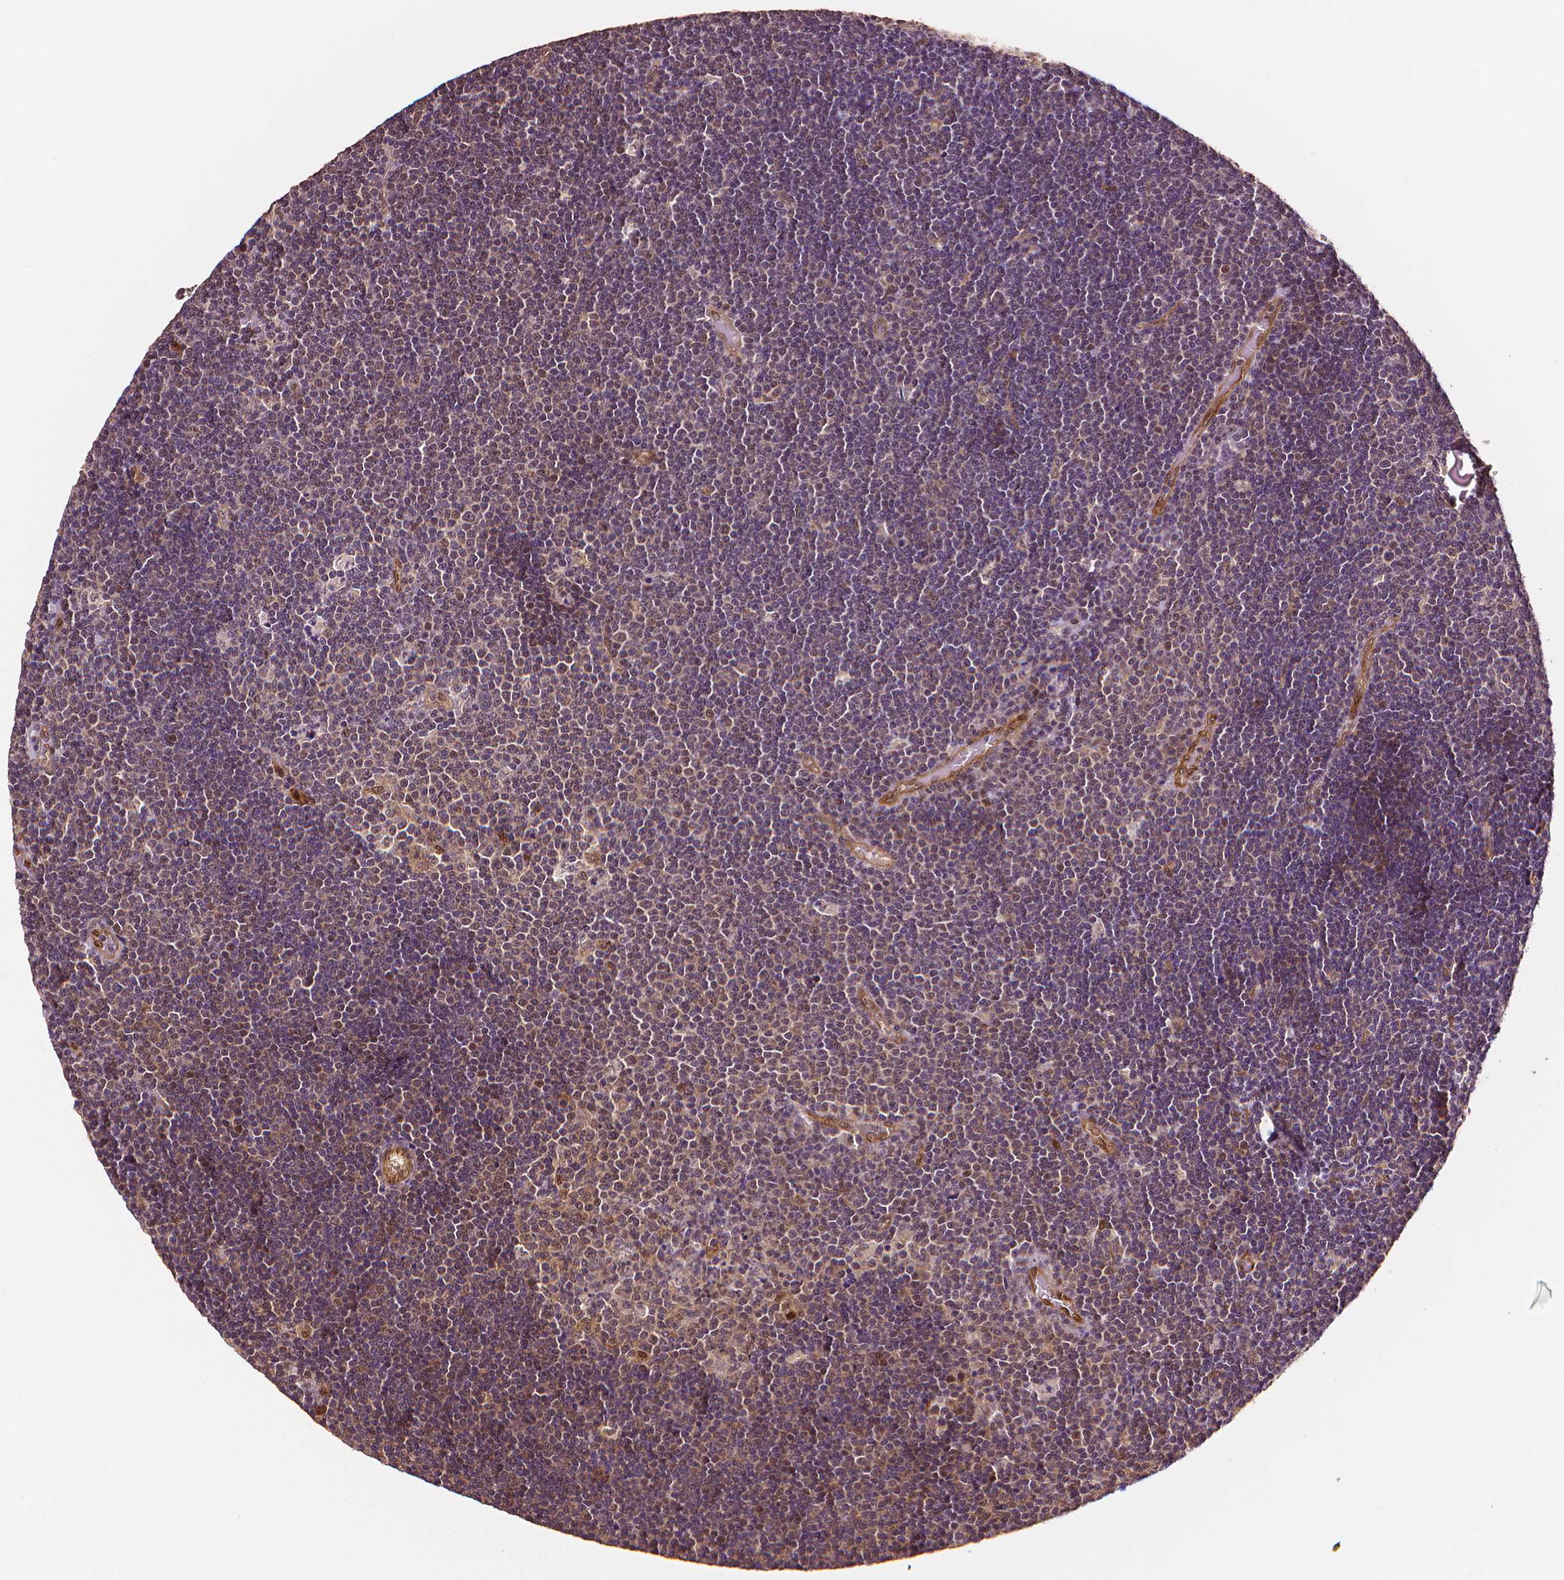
{"staining": {"intensity": "negative", "quantity": "none", "location": "none"}, "tissue": "lymphoma", "cell_type": "Tumor cells", "image_type": "cancer", "snomed": [{"axis": "morphology", "description": "Malignant lymphoma, non-Hodgkin's type, Low grade"}, {"axis": "topography", "description": "Brain"}], "caption": "Immunohistochemical staining of lymphoma exhibits no significant positivity in tumor cells.", "gene": "STAT3", "patient": {"sex": "female", "age": 66}}